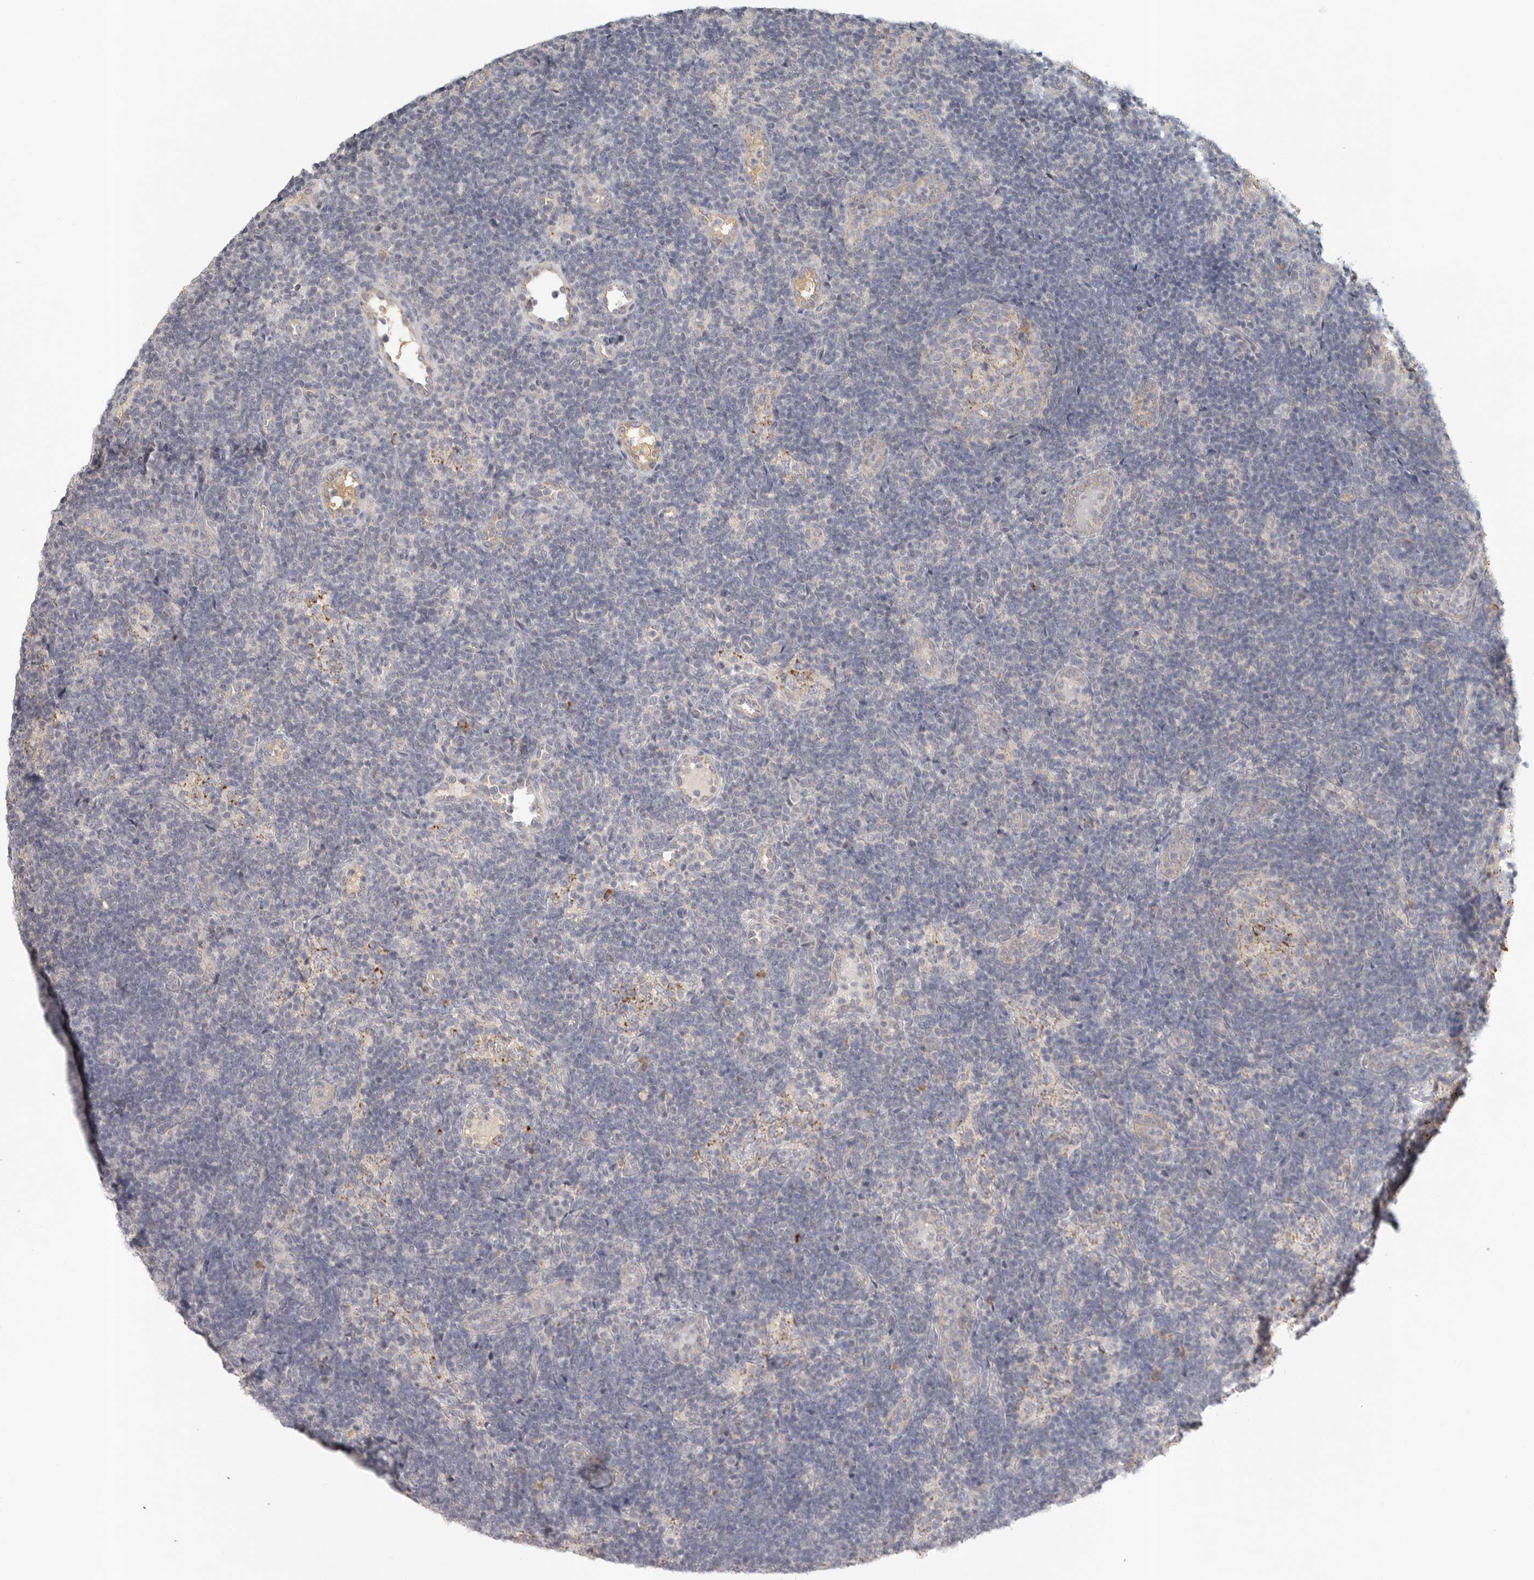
{"staining": {"intensity": "weak", "quantity": "<25%", "location": "cytoplasmic/membranous"}, "tissue": "lymph node", "cell_type": "Germinal center cells", "image_type": "normal", "snomed": [{"axis": "morphology", "description": "Normal tissue, NOS"}, {"axis": "topography", "description": "Lymph node"}], "caption": "This is a histopathology image of IHC staining of normal lymph node, which shows no positivity in germinal center cells.", "gene": "SLC25A36", "patient": {"sex": "female", "age": 22}}